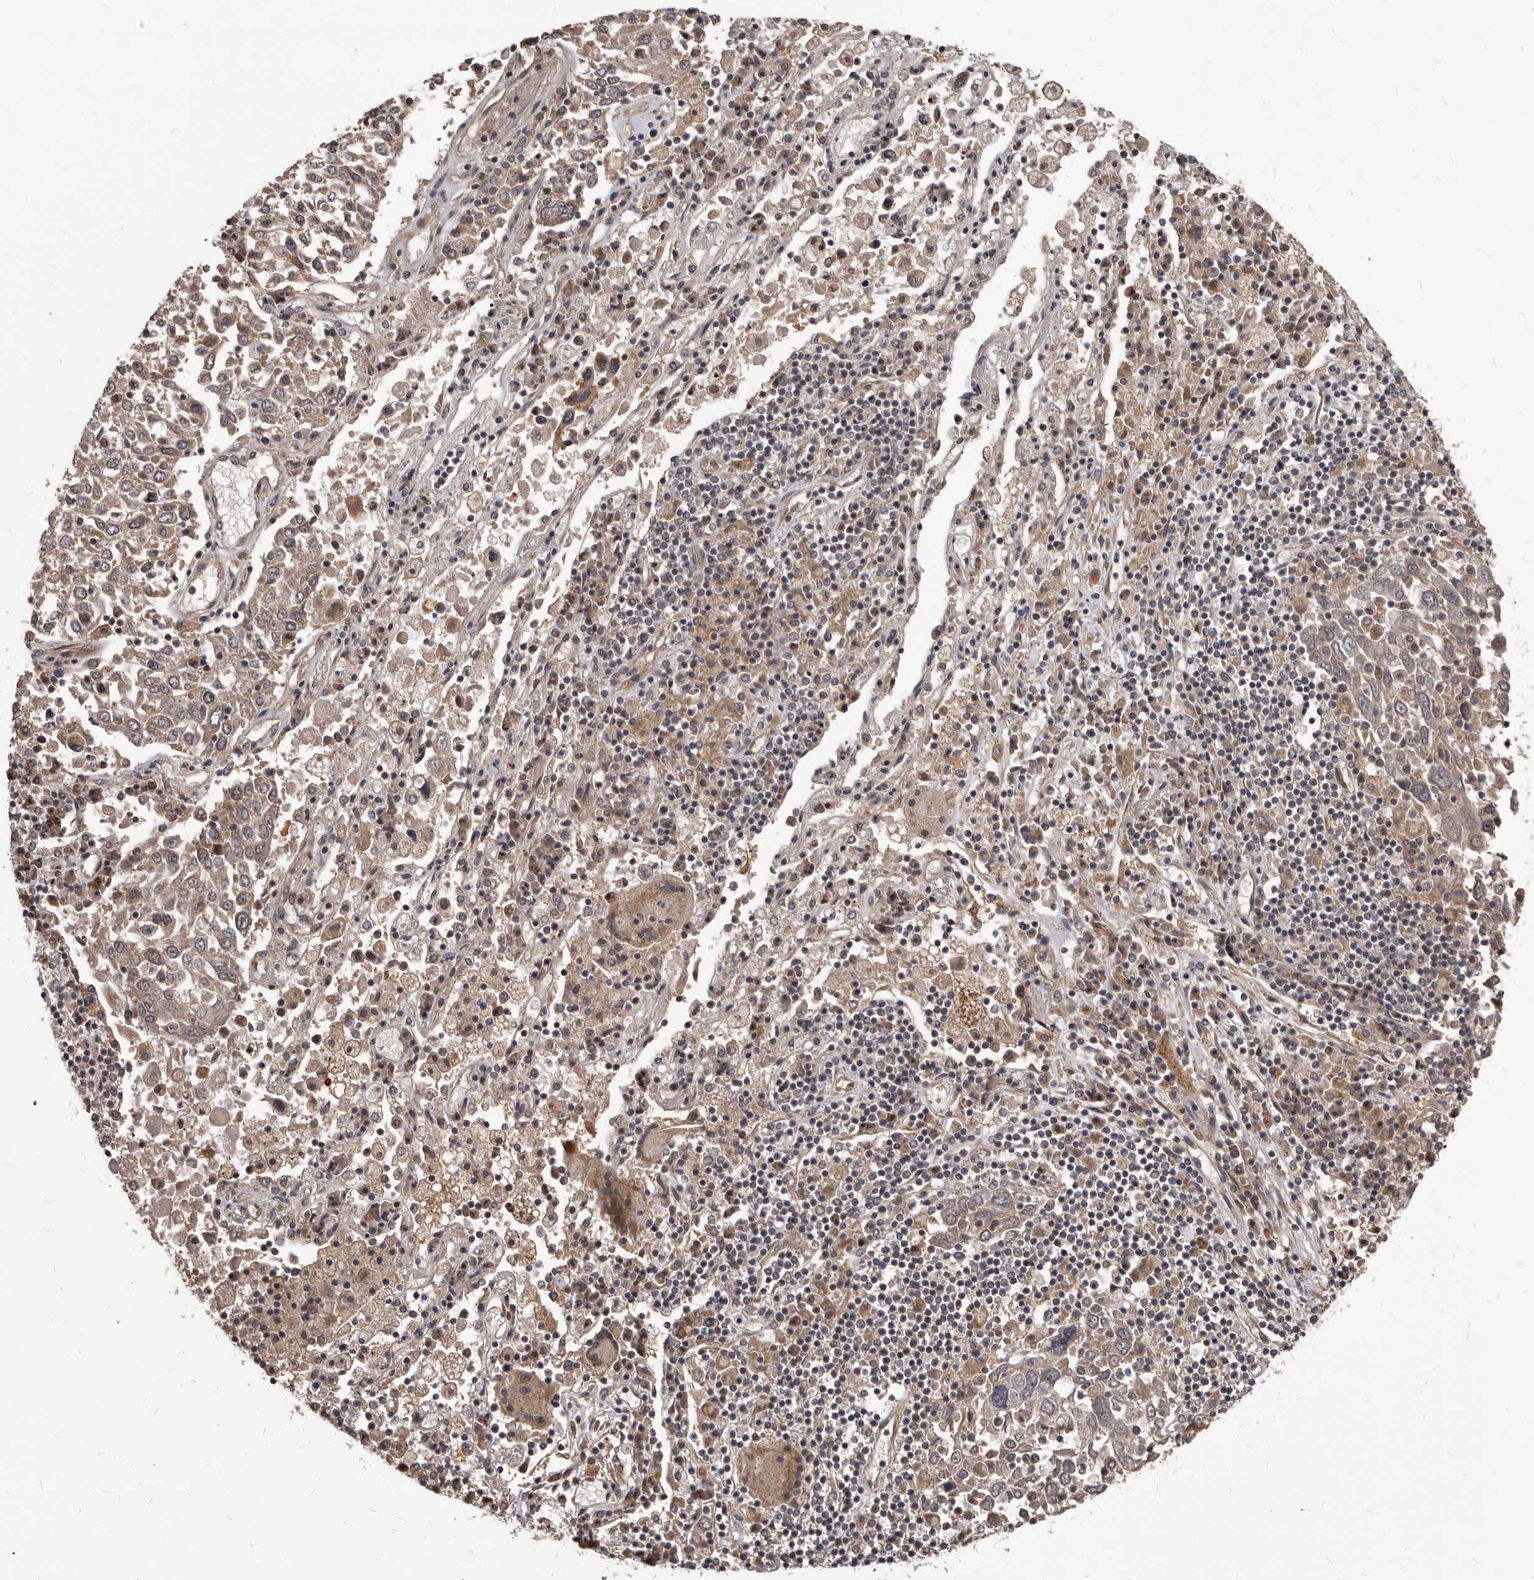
{"staining": {"intensity": "weak", "quantity": "25%-75%", "location": "cytoplasmic/membranous,nuclear"}, "tissue": "lung cancer", "cell_type": "Tumor cells", "image_type": "cancer", "snomed": [{"axis": "morphology", "description": "Squamous cell carcinoma, NOS"}, {"axis": "topography", "description": "Lung"}], "caption": "Immunohistochemistry histopathology image of lung cancer stained for a protein (brown), which demonstrates low levels of weak cytoplasmic/membranous and nuclear staining in approximately 25%-75% of tumor cells.", "gene": "GABPB2", "patient": {"sex": "male", "age": 65}}